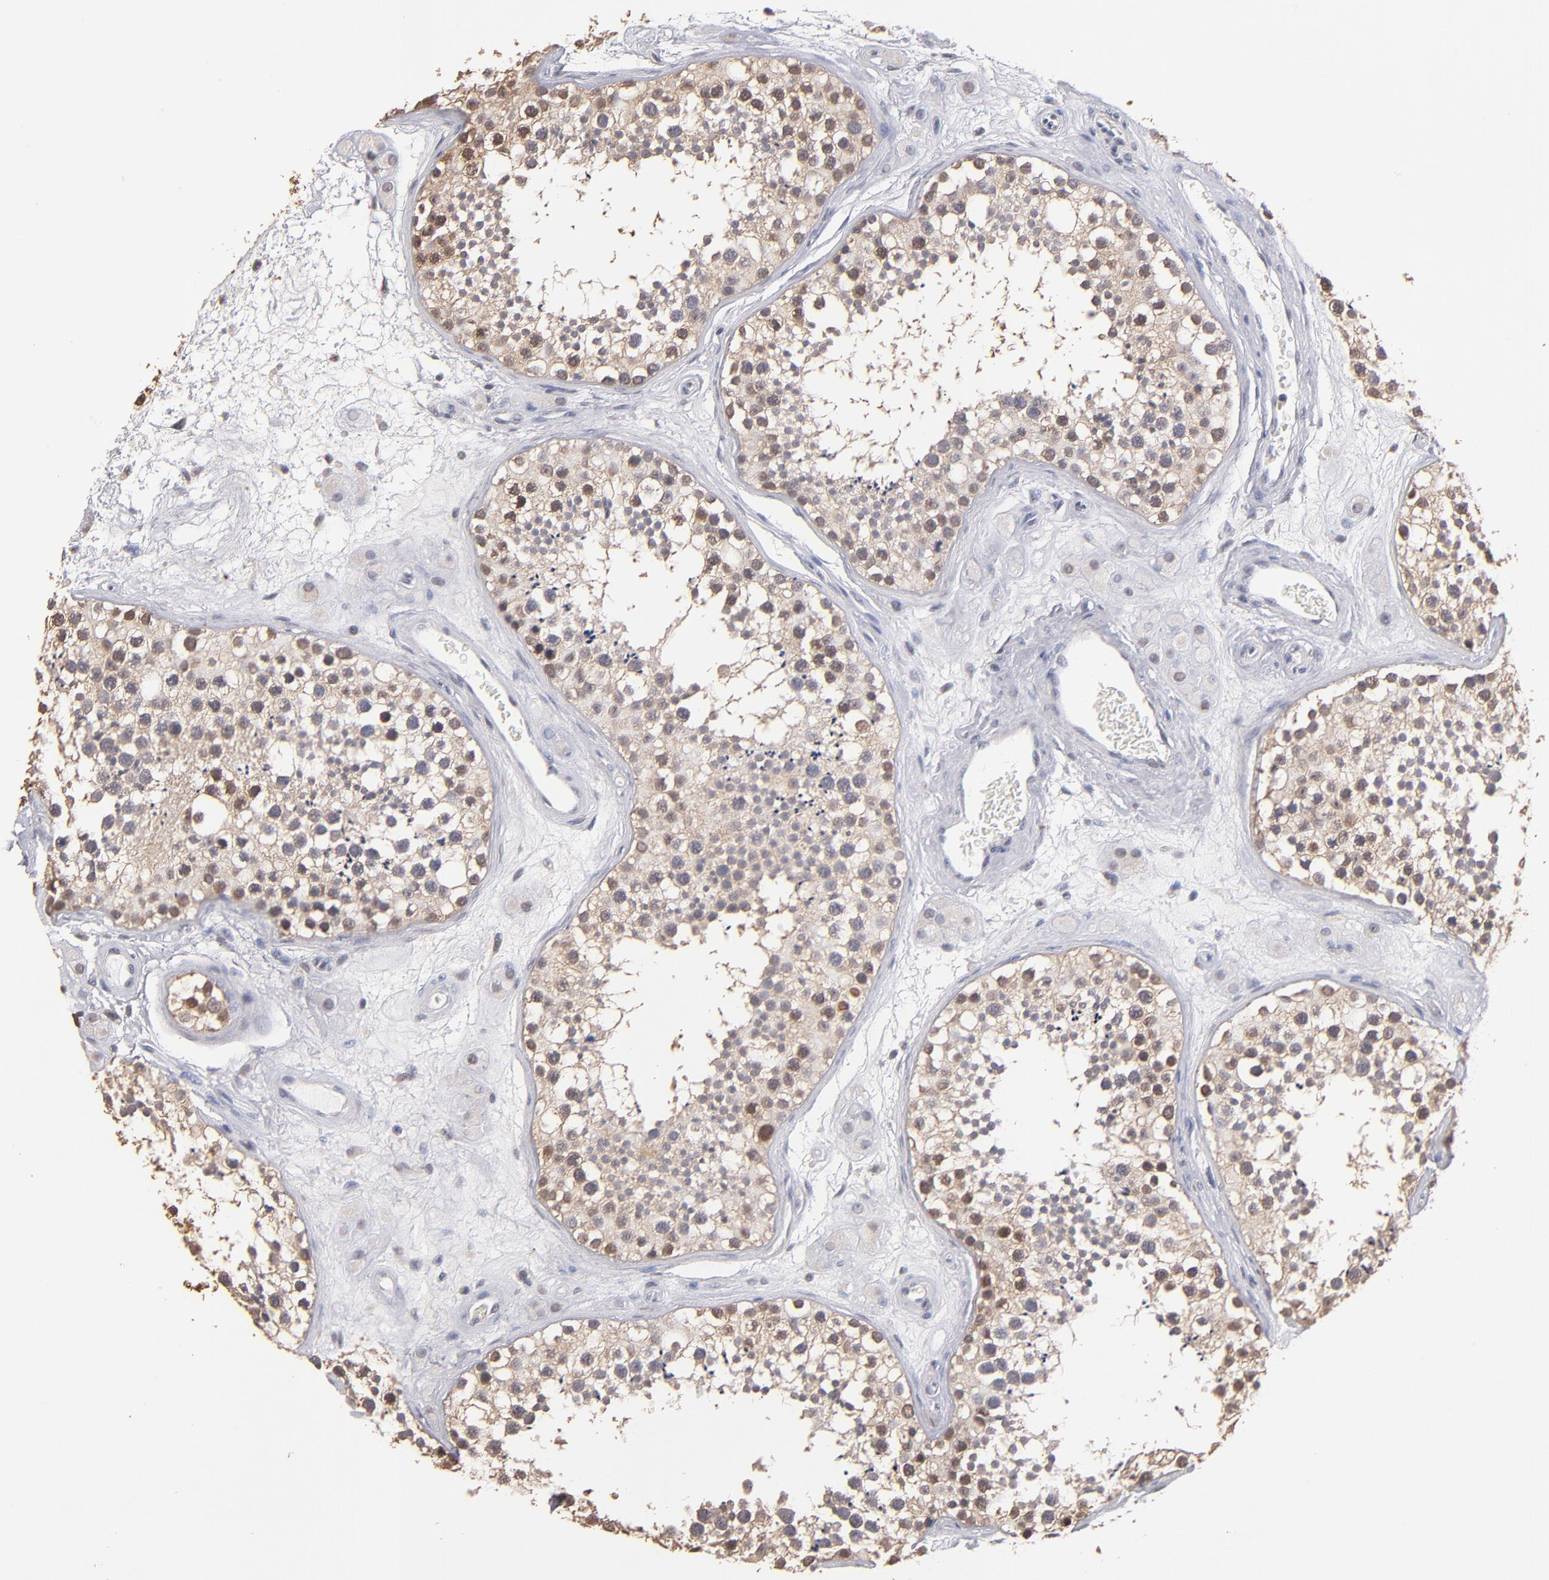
{"staining": {"intensity": "moderate", "quantity": ">75%", "location": "cytoplasmic/membranous,nuclear"}, "tissue": "testis", "cell_type": "Cells in seminiferous ducts", "image_type": "normal", "snomed": [{"axis": "morphology", "description": "Normal tissue, NOS"}, {"axis": "topography", "description": "Testis"}], "caption": "The immunohistochemical stain highlights moderate cytoplasmic/membranous,nuclear positivity in cells in seminiferous ducts of normal testis.", "gene": "PSMD10", "patient": {"sex": "male", "age": 38}}